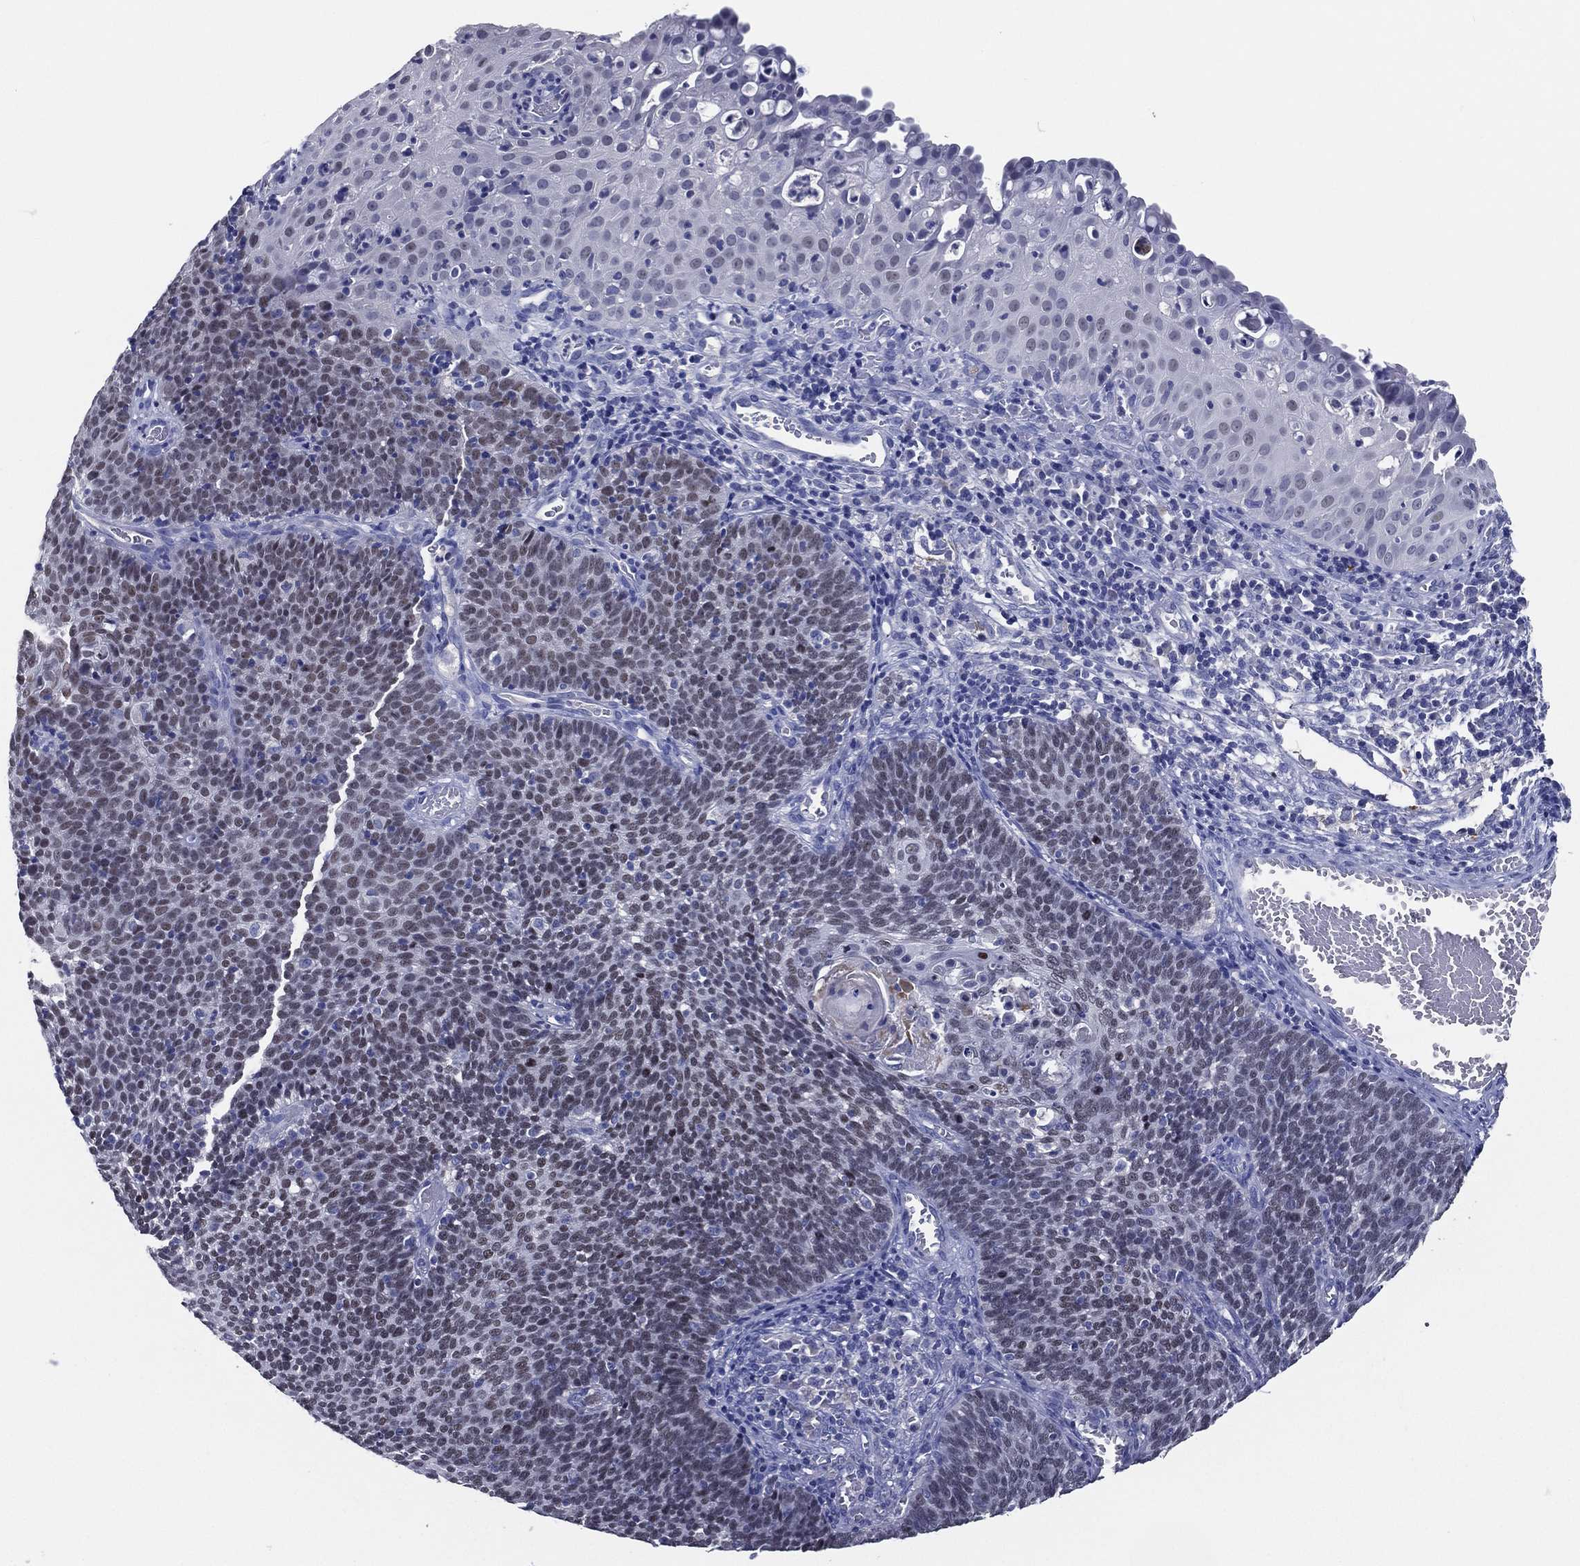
{"staining": {"intensity": "weak", "quantity": "<25%", "location": "nuclear"}, "tissue": "cervical cancer", "cell_type": "Tumor cells", "image_type": "cancer", "snomed": [{"axis": "morphology", "description": "Normal tissue, NOS"}, {"axis": "morphology", "description": "Squamous cell carcinoma, NOS"}, {"axis": "topography", "description": "Cervix"}], "caption": "Photomicrograph shows no protein staining in tumor cells of squamous cell carcinoma (cervical) tissue. (DAB immunohistochemistry (IHC) with hematoxylin counter stain).", "gene": "TFAP2A", "patient": {"sex": "female", "age": 39}}